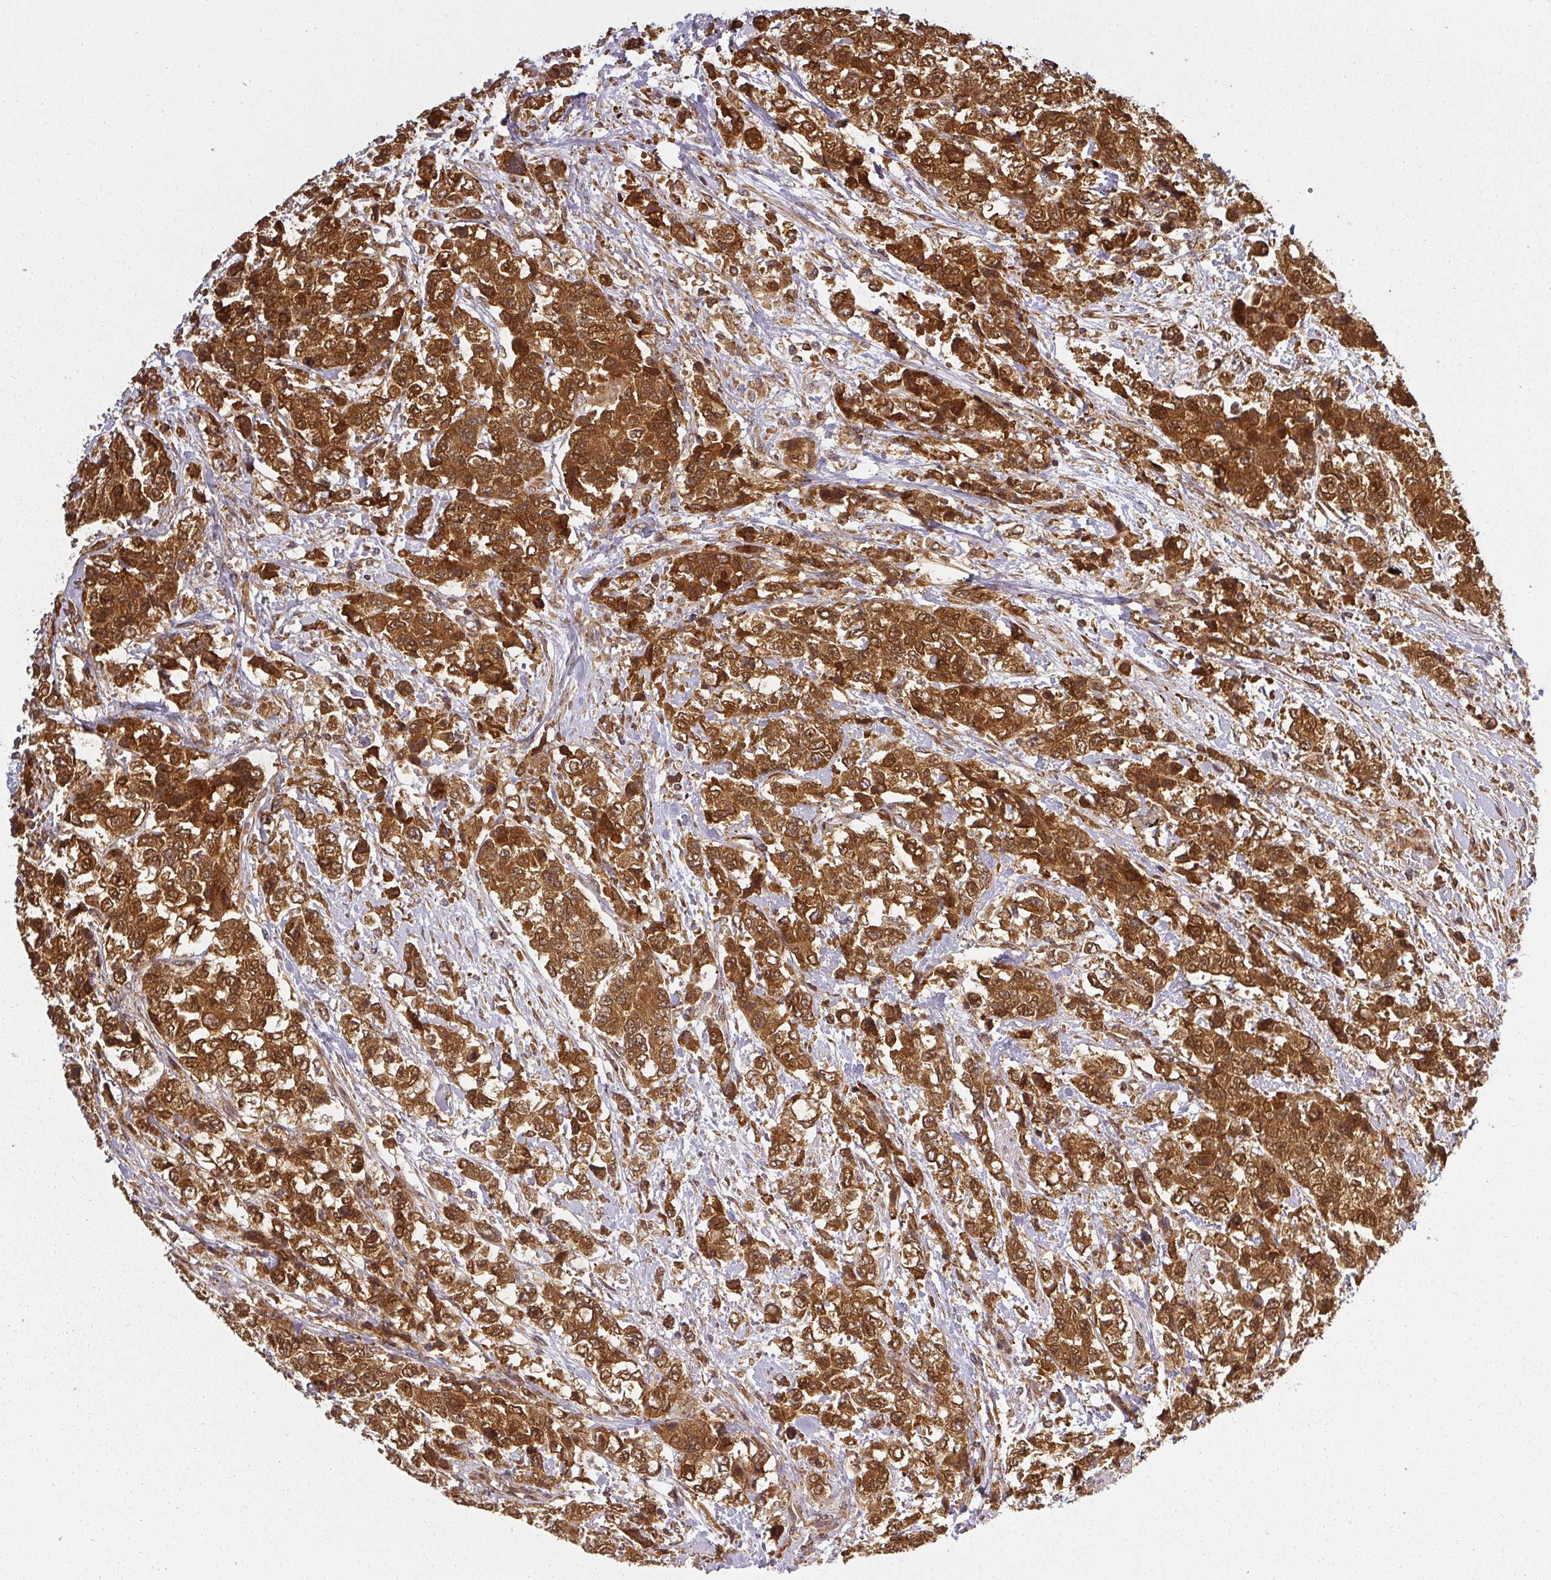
{"staining": {"intensity": "strong", "quantity": ">75%", "location": "cytoplasmic/membranous"}, "tissue": "urothelial cancer", "cell_type": "Tumor cells", "image_type": "cancer", "snomed": [{"axis": "morphology", "description": "Urothelial carcinoma, High grade"}, {"axis": "topography", "description": "Urinary bladder"}], "caption": "Urothelial cancer stained with a protein marker exhibits strong staining in tumor cells.", "gene": "PPP6R3", "patient": {"sex": "female", "age": 78}}